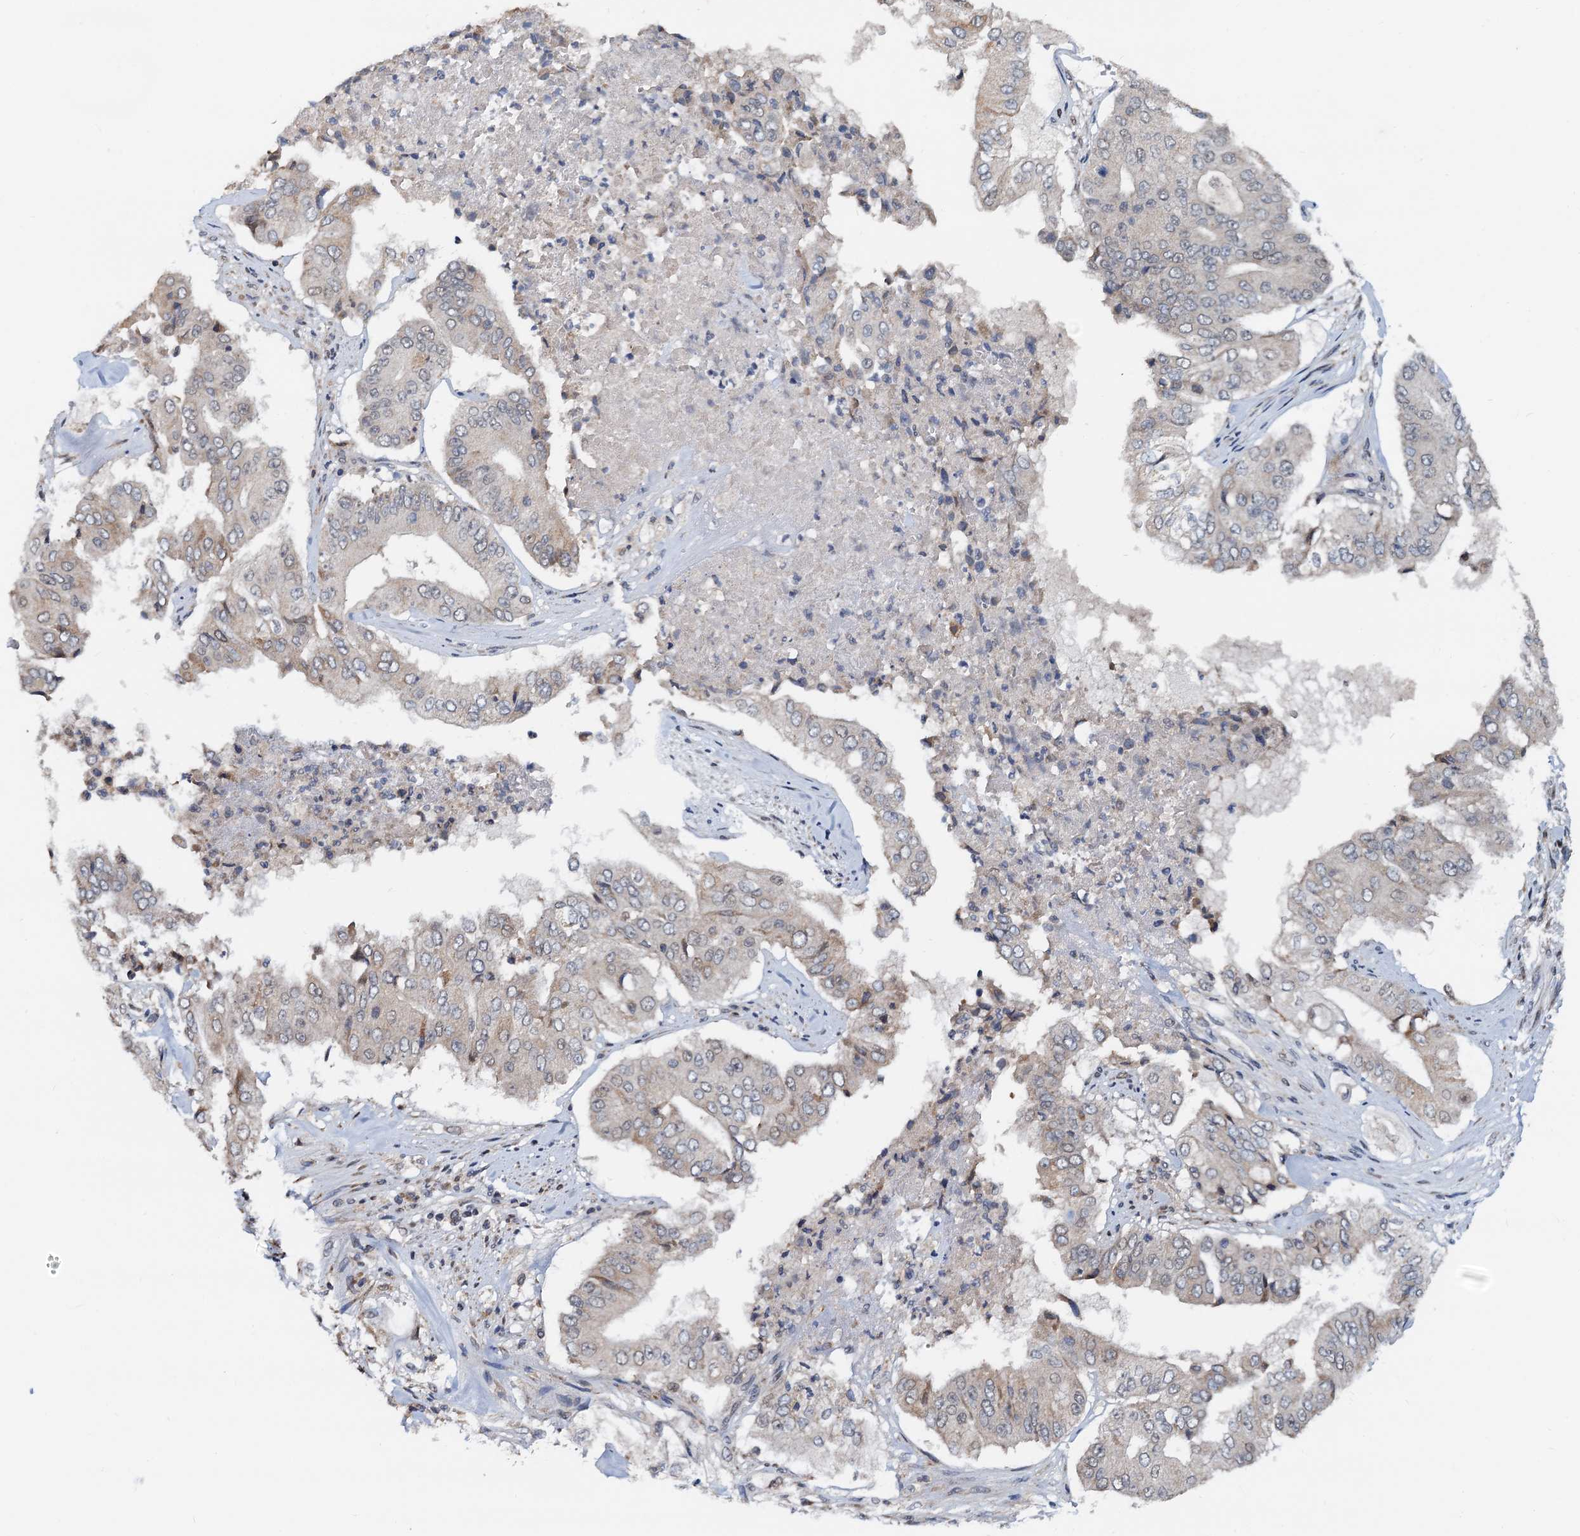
{"staining": {"intensity": "weak", "quantity": "25%-75%", "location": "cytoplasmic/membranous,nuclear"}, "tissue": "pancreatic cancer", "cell_type": "Tumor cells", "image_type": "cancer", "snomed": [{"axis": "morphology", "description": "Adenocarcinoma, NOS"}, {"axis": "topography", "description": "Pancreas"}], "caption": "This is an image of immunohistochemistry (IHC) staining of adenocarcinoma (pancreatic), which shows weak positivity in the cytoplasmic/membranous and nuclear of tumor cells.", "gene": "MCMBP", "patient": {"sex": "female", "age": 77}}